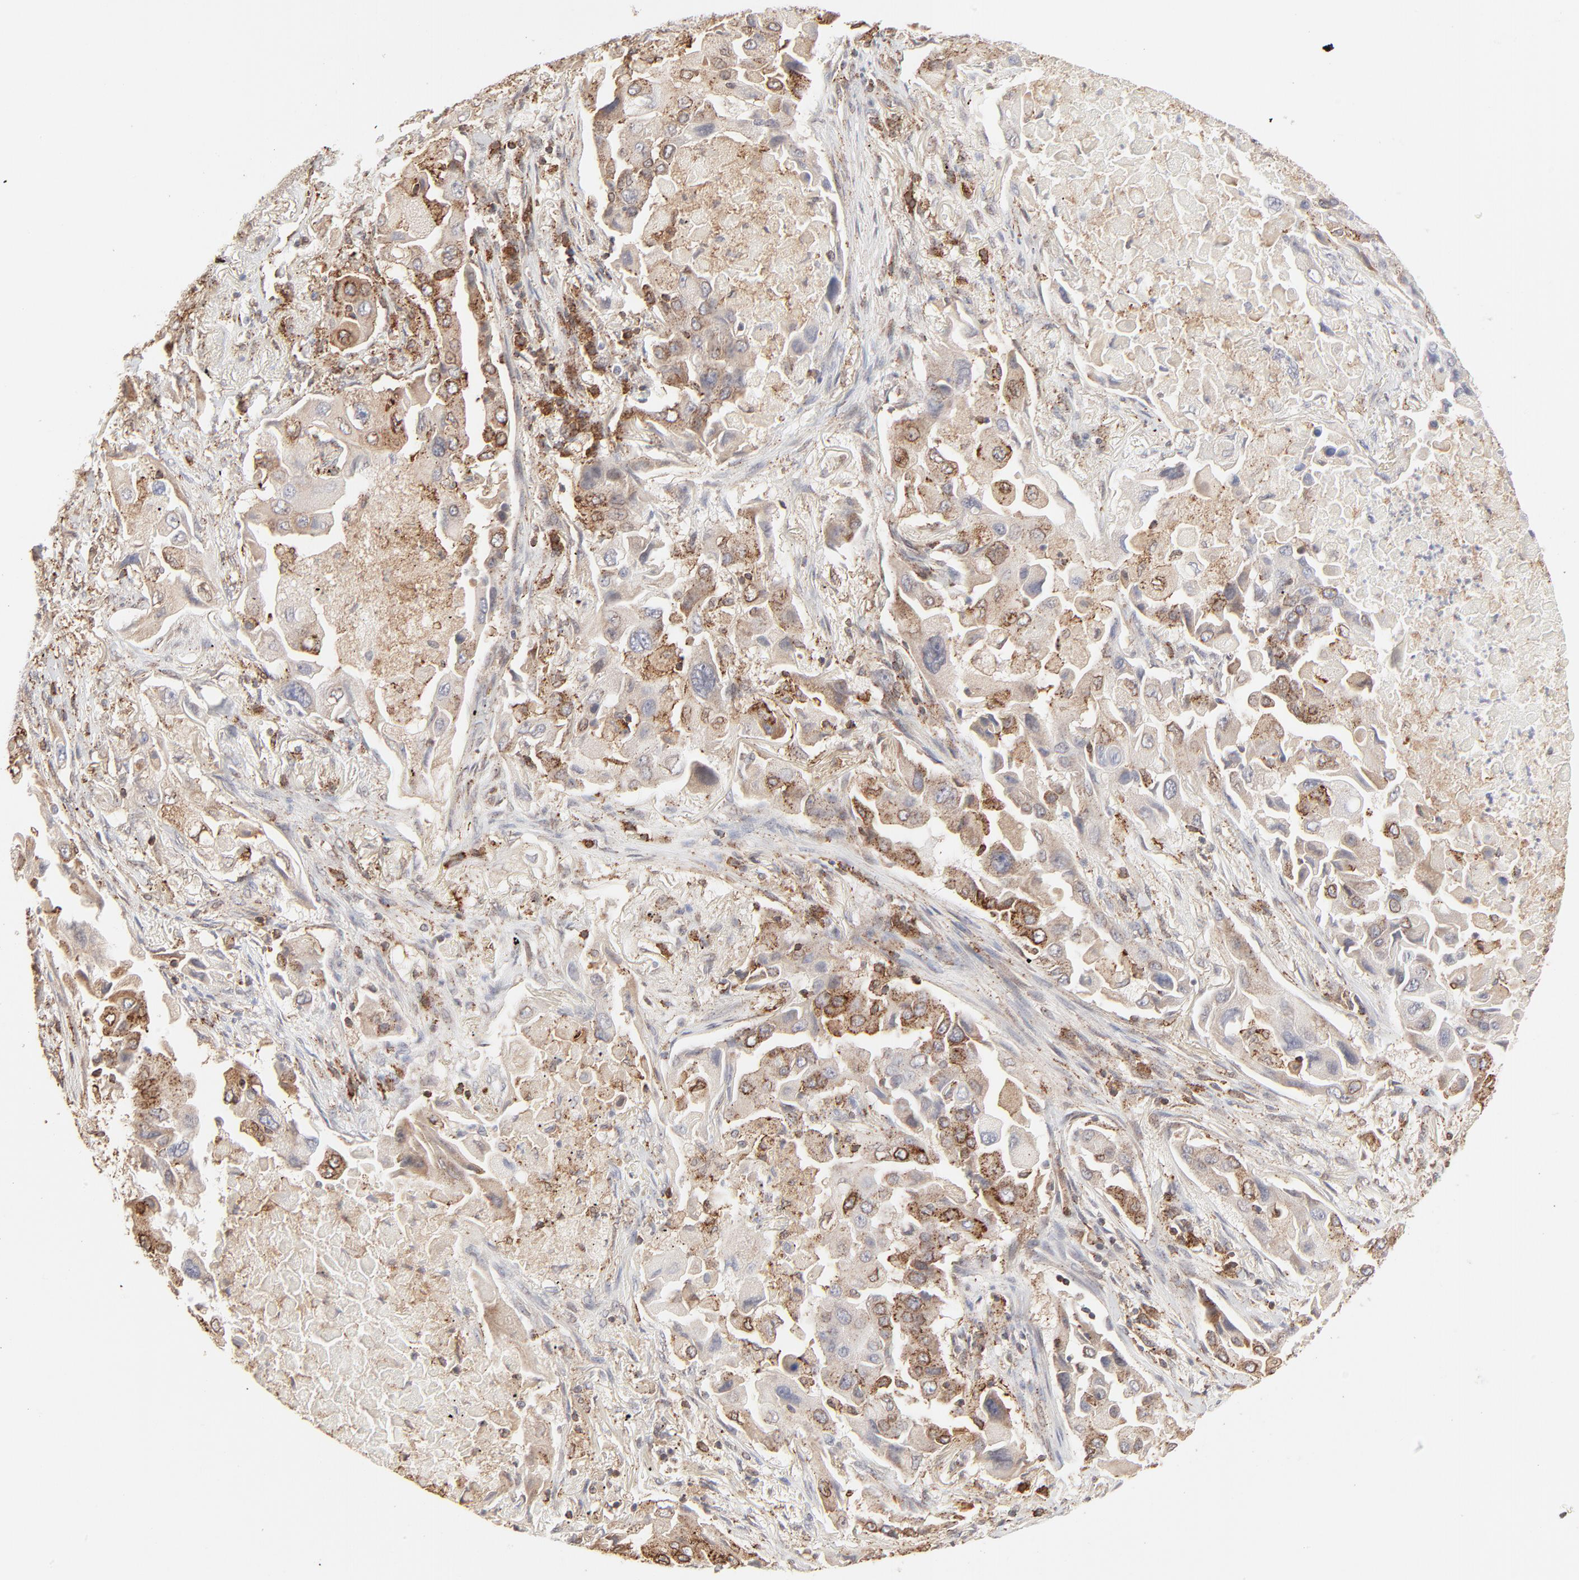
{"staining": {"intensity": "negative", "quantity": "none", "location": "none"}, "tissue": "lung cancer", "cell_type": "Tumor cells", "image_type": "cancer", "snomed": [{"axis": "morphology", "description": "Adenocarcinoma, NOS"}, {"axis": "topography", "description": "Lung"}], "caption": "Immunohistochemical staining of lung cancer (adenocarcinoma) shows no significant positivity in tumor cells.", "gene": "CDK6", "patient": {"sex": "female", "age": 65}}